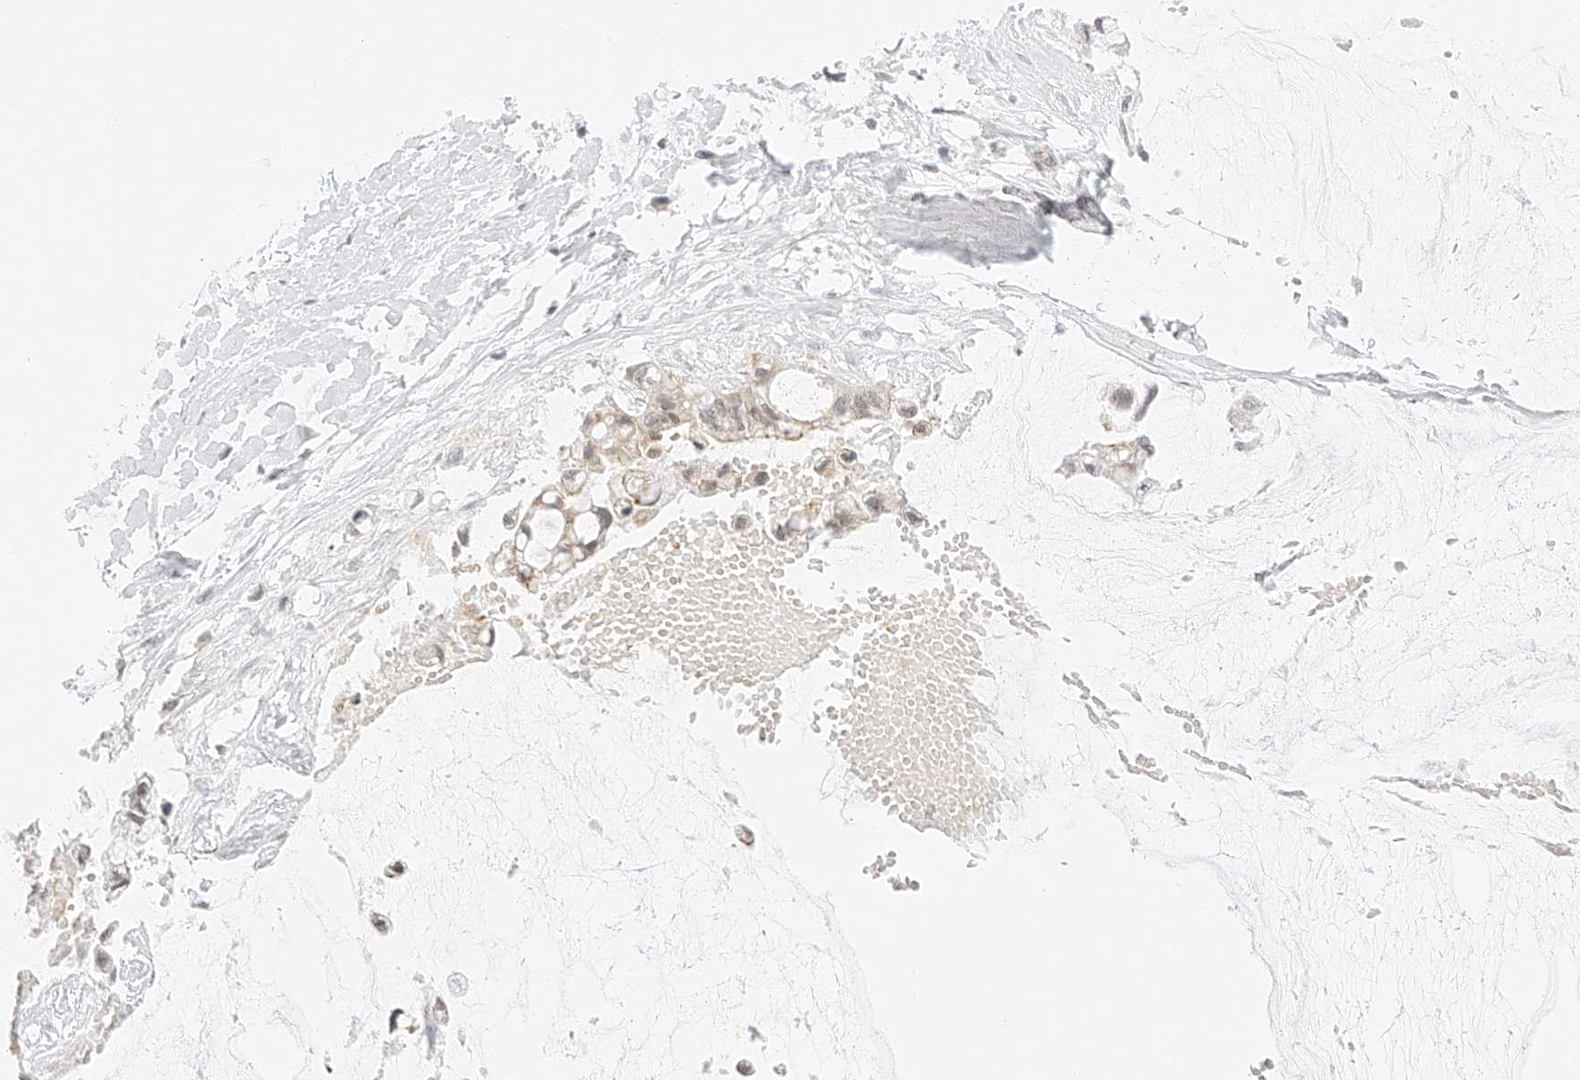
{"staining": {"intensity": "negative", "quantity": "none", "location": "none"}, "tissue": "ovarian cancer", "cell_type": "Tumor cells", "image_type": "cancer", "snomed": [{"axis": "morphology", "description": "Cystadenocarcinoma, mucinous, NOS"}, {"axis": "topography", "description": "Ovary"}], "caption": "Tumor cells show no significant expression in ovarian mucinous cystadenocarcinoma.", "gene": "ZFP69", "patient": {"sex": "female", "age": 39}}